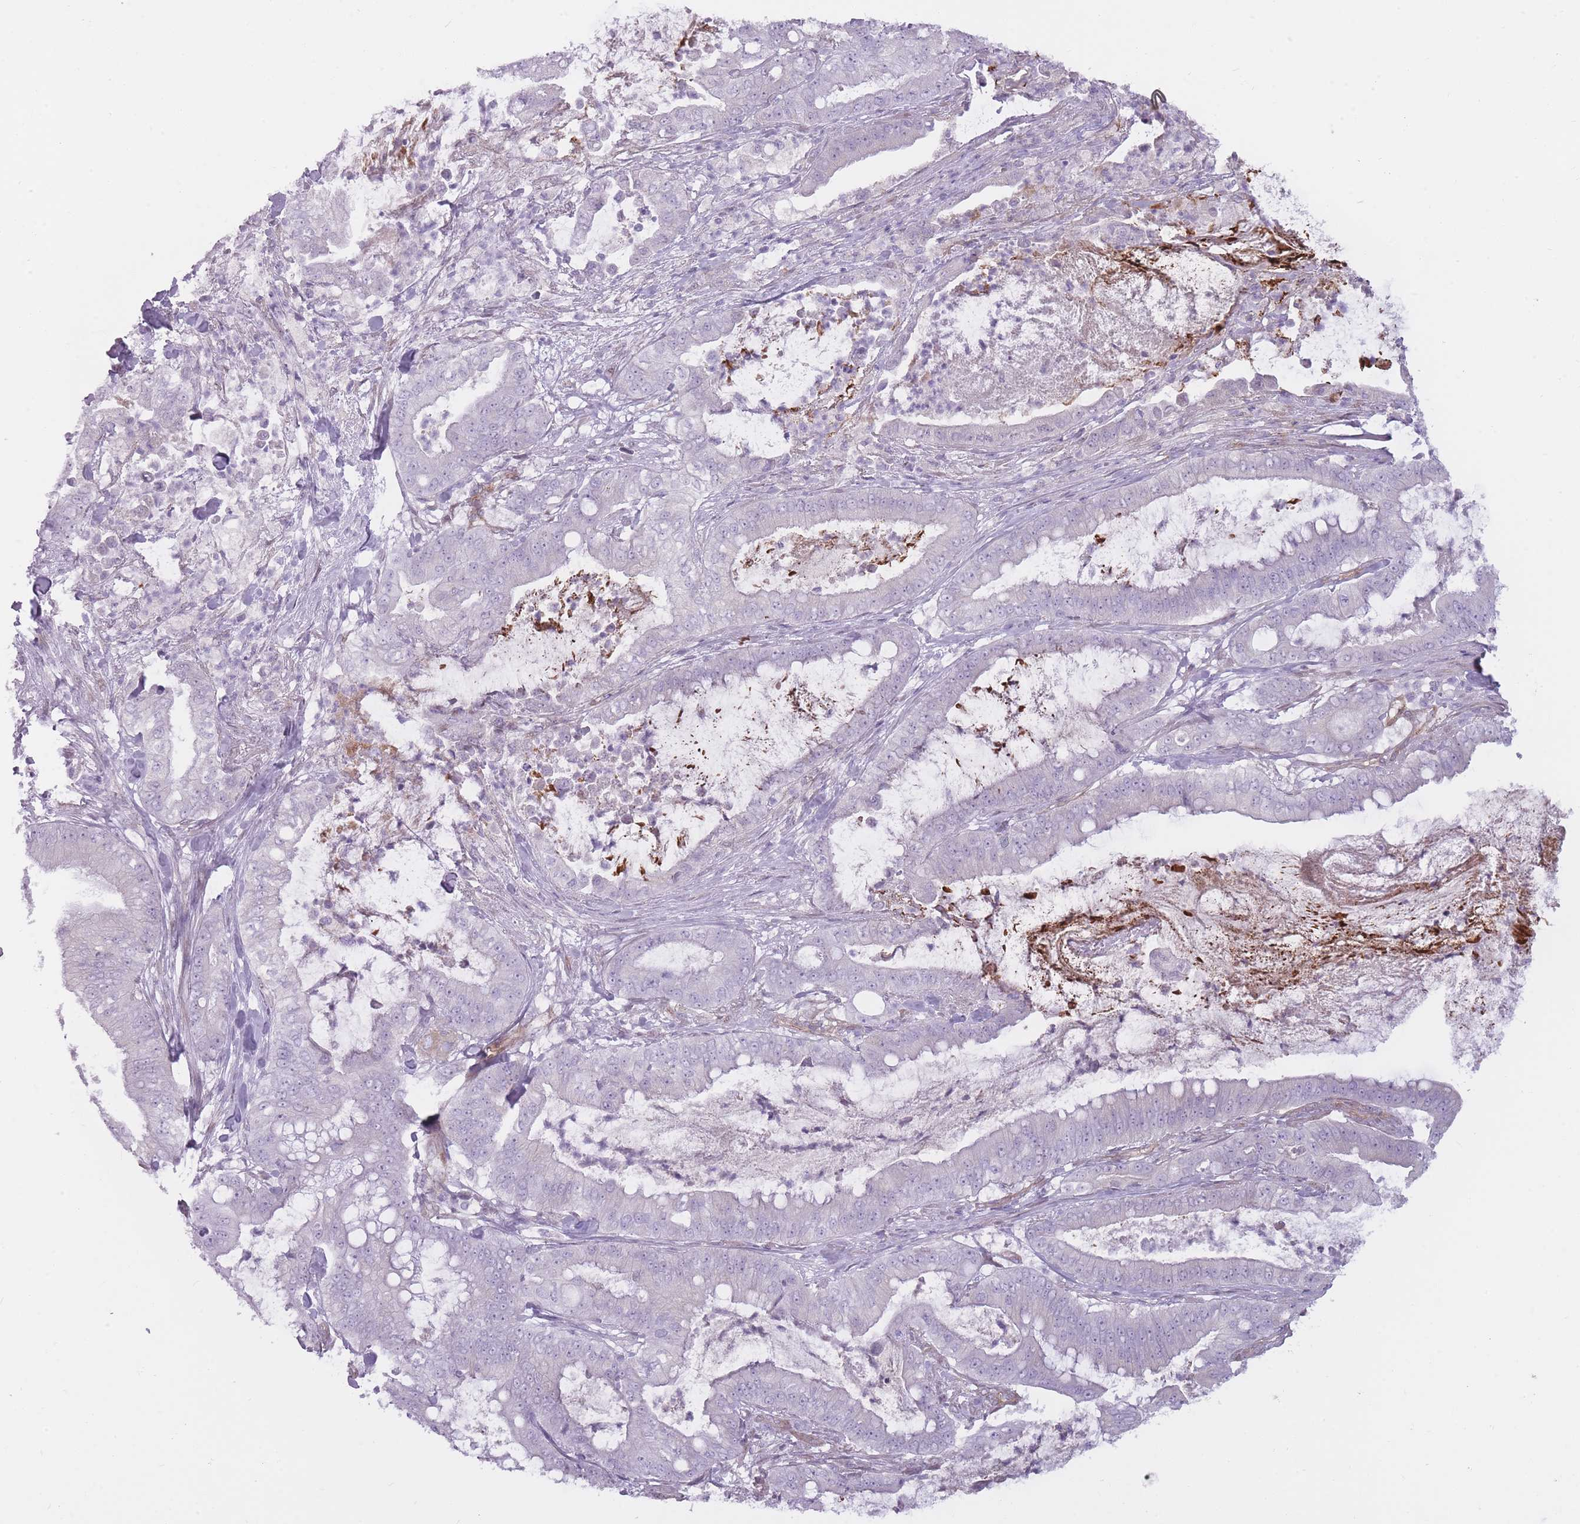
{"staining": {"intensity": "negative", "quantity": "none", "location": "none"}, "tissue": "pancreatic cancer", "cell_type": "Tumor cells", "image_type": "cancer", "snomed": [{"axis": "morphology", "description": "Adenocarcinoma, NOS"}, {"axis": "topography", "description": "Pancreas"}], "caption": "This image is of pancreatic cancer stained with immunohistochemistry (IHC) to label a protein in brown with the nuclei are counter-stained blue. There is no staining in tumor cells.", "gene": "PGRMC2", "patient": {"sex": "male", "age": 71}}